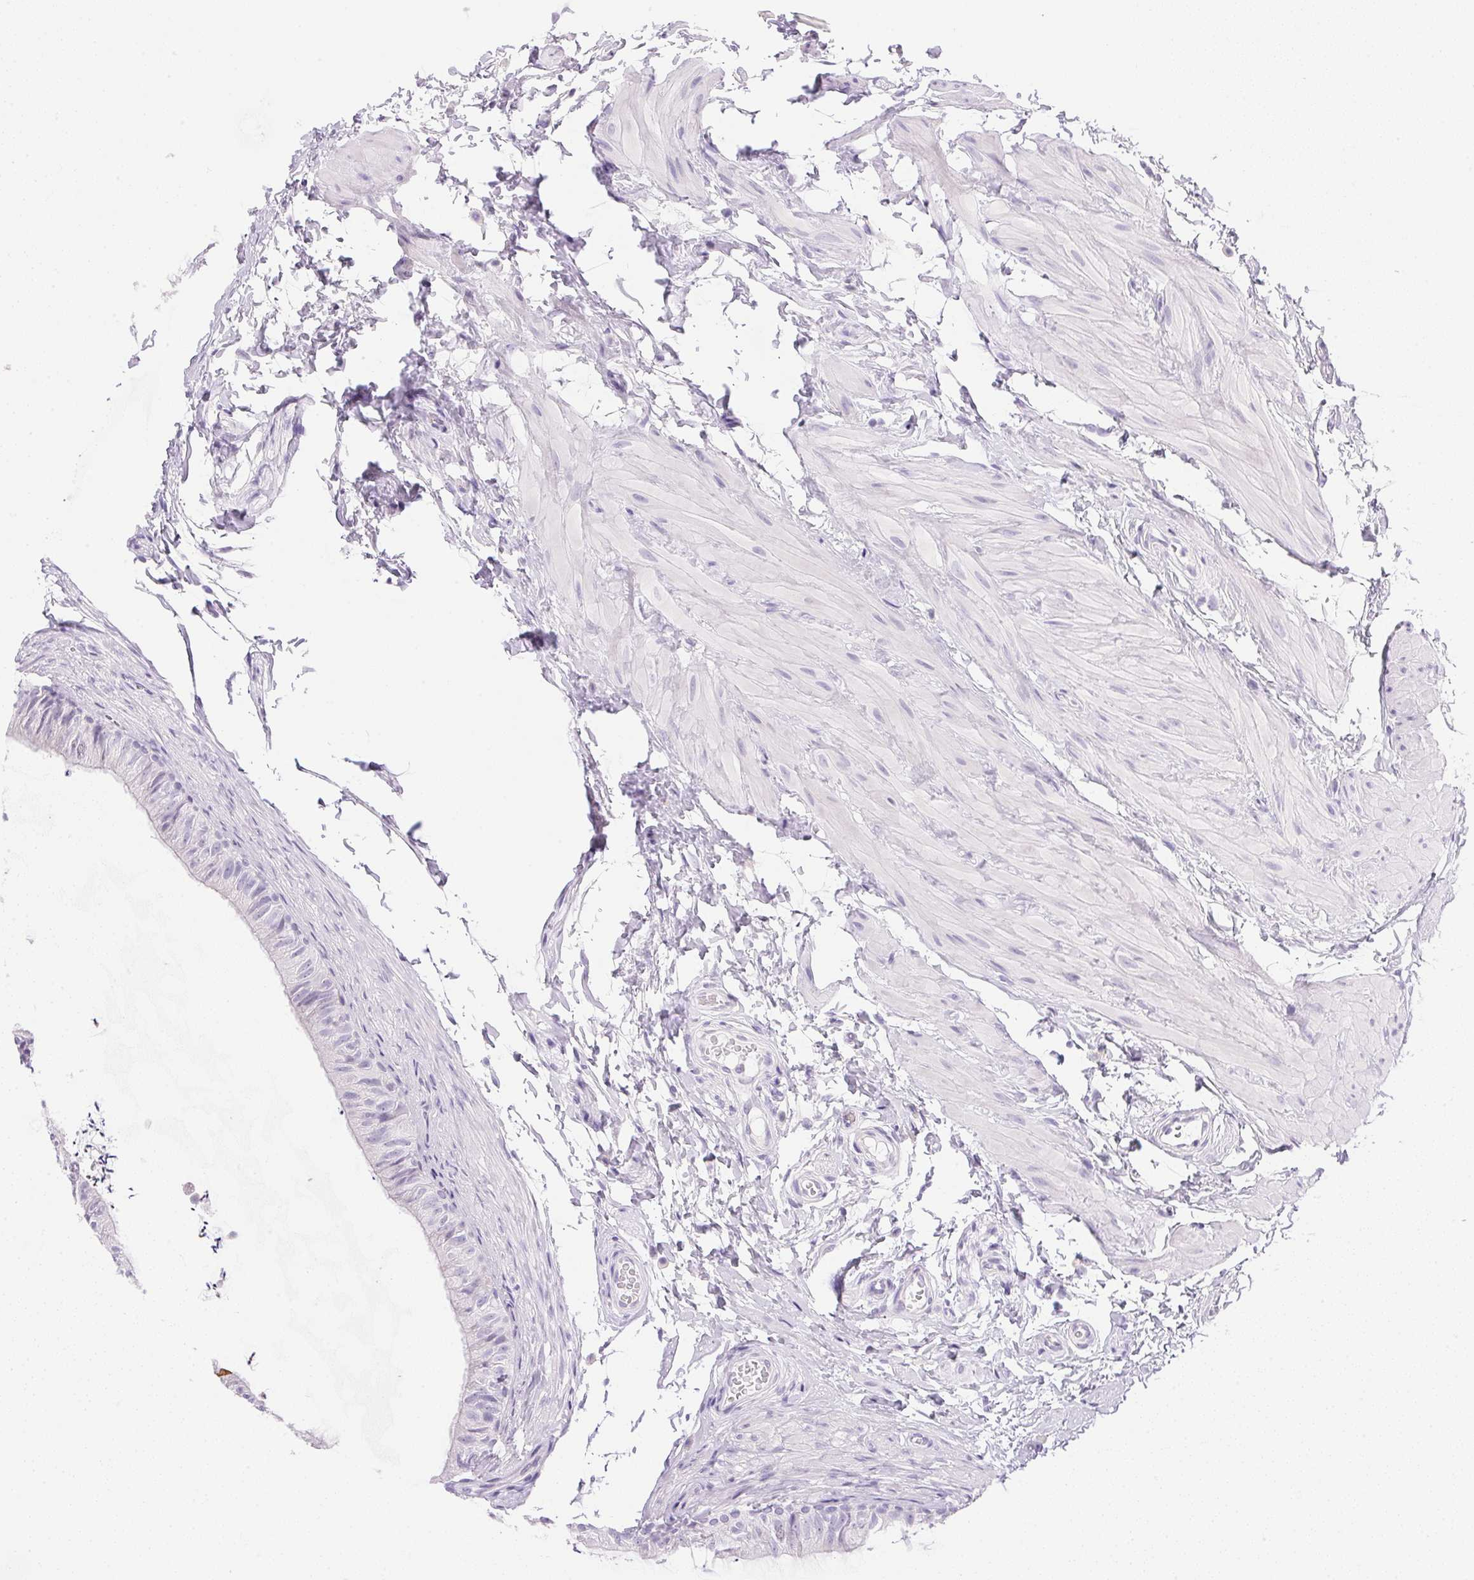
{"staining": {"intensity": "negative", "quantity": "none", "location": "none"}, "tissue": "epididymis", "cell_type": "Glandular cells", "image_type": "normal", "snomed": [{"axis": "morphology", "description": "Normal tissue, NOS"}, {"axis": "topography", "description": "Epididymis, spermatic cord, NOS"}, {"axis": "topography", "description": "Epididymis"}, {"axis": "topography", "description": "Peripheral nerve tissue"}], "caption": "Immunohistochemistry (IHC) photomicrograph of unremarkable human epididymis stained for a protein (brown), which reveals no staining in glandular cells.", "gene": "ATP6V0A4", "patient": {"sex": "male", "age": 29}}